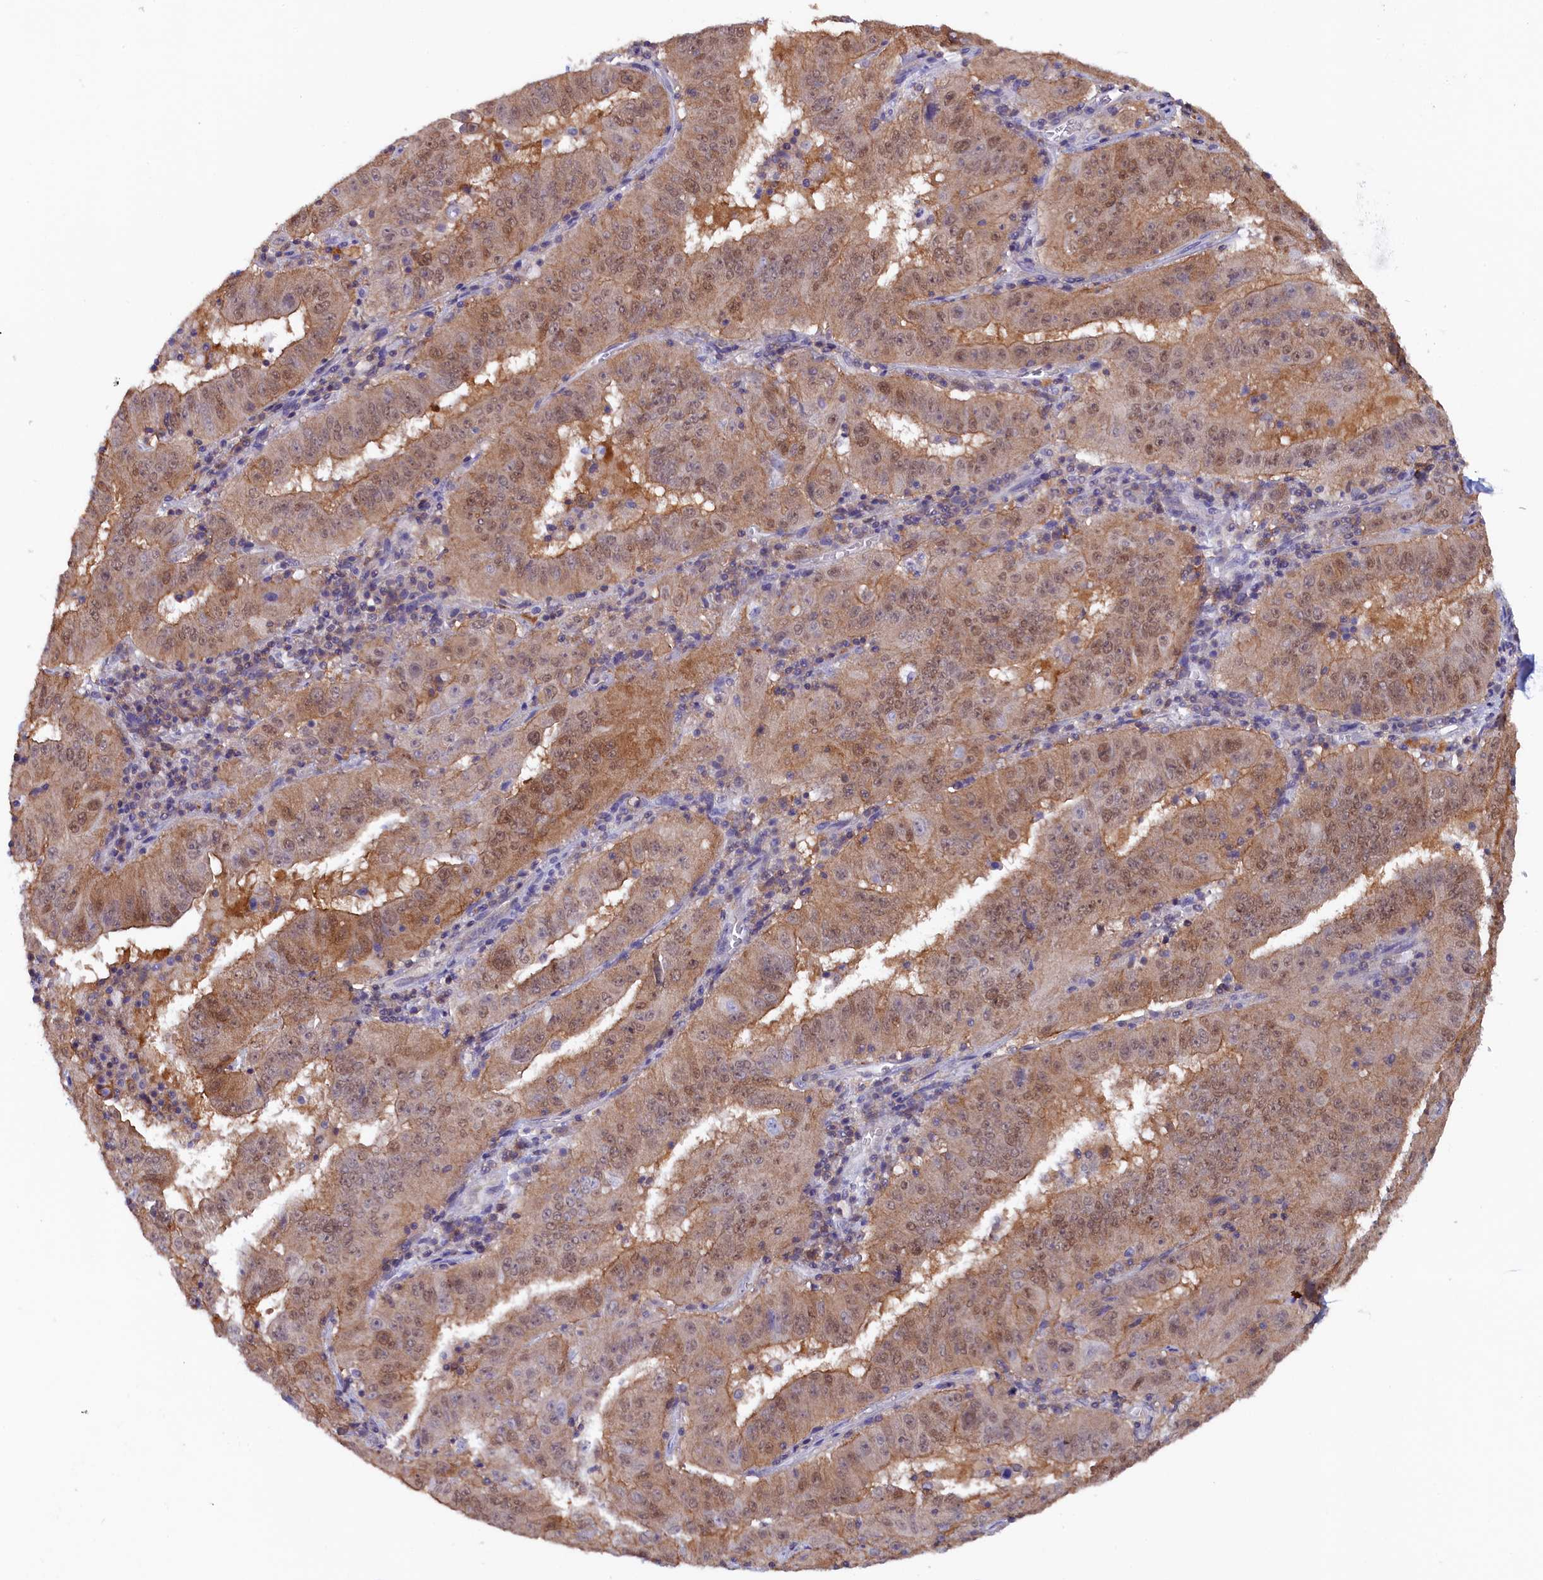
{"staining": {"intensity": "moderate", "quantity": ">75%", "location": "cytoplasmic/membranous,nuclear"}, "tissue": "pancreatic cancer", "cell_type": "Tumor cells", "image_type": "cancer", "snomed": [{"axis": "morphology", "description": "Adenocarcinoma, NOS"}, {"axis": "topography", "description": "Pancreas"}], "caption": "A brown stain labels moderate cytoplasmic/membranous and nuclear staining of a protein in human pancreatic cancer tumor cells. (Brightfield microscopy of DAB IHC at high magnification).", "gene": "JPT2", "patient": {"sex": "male", "age": 63}}